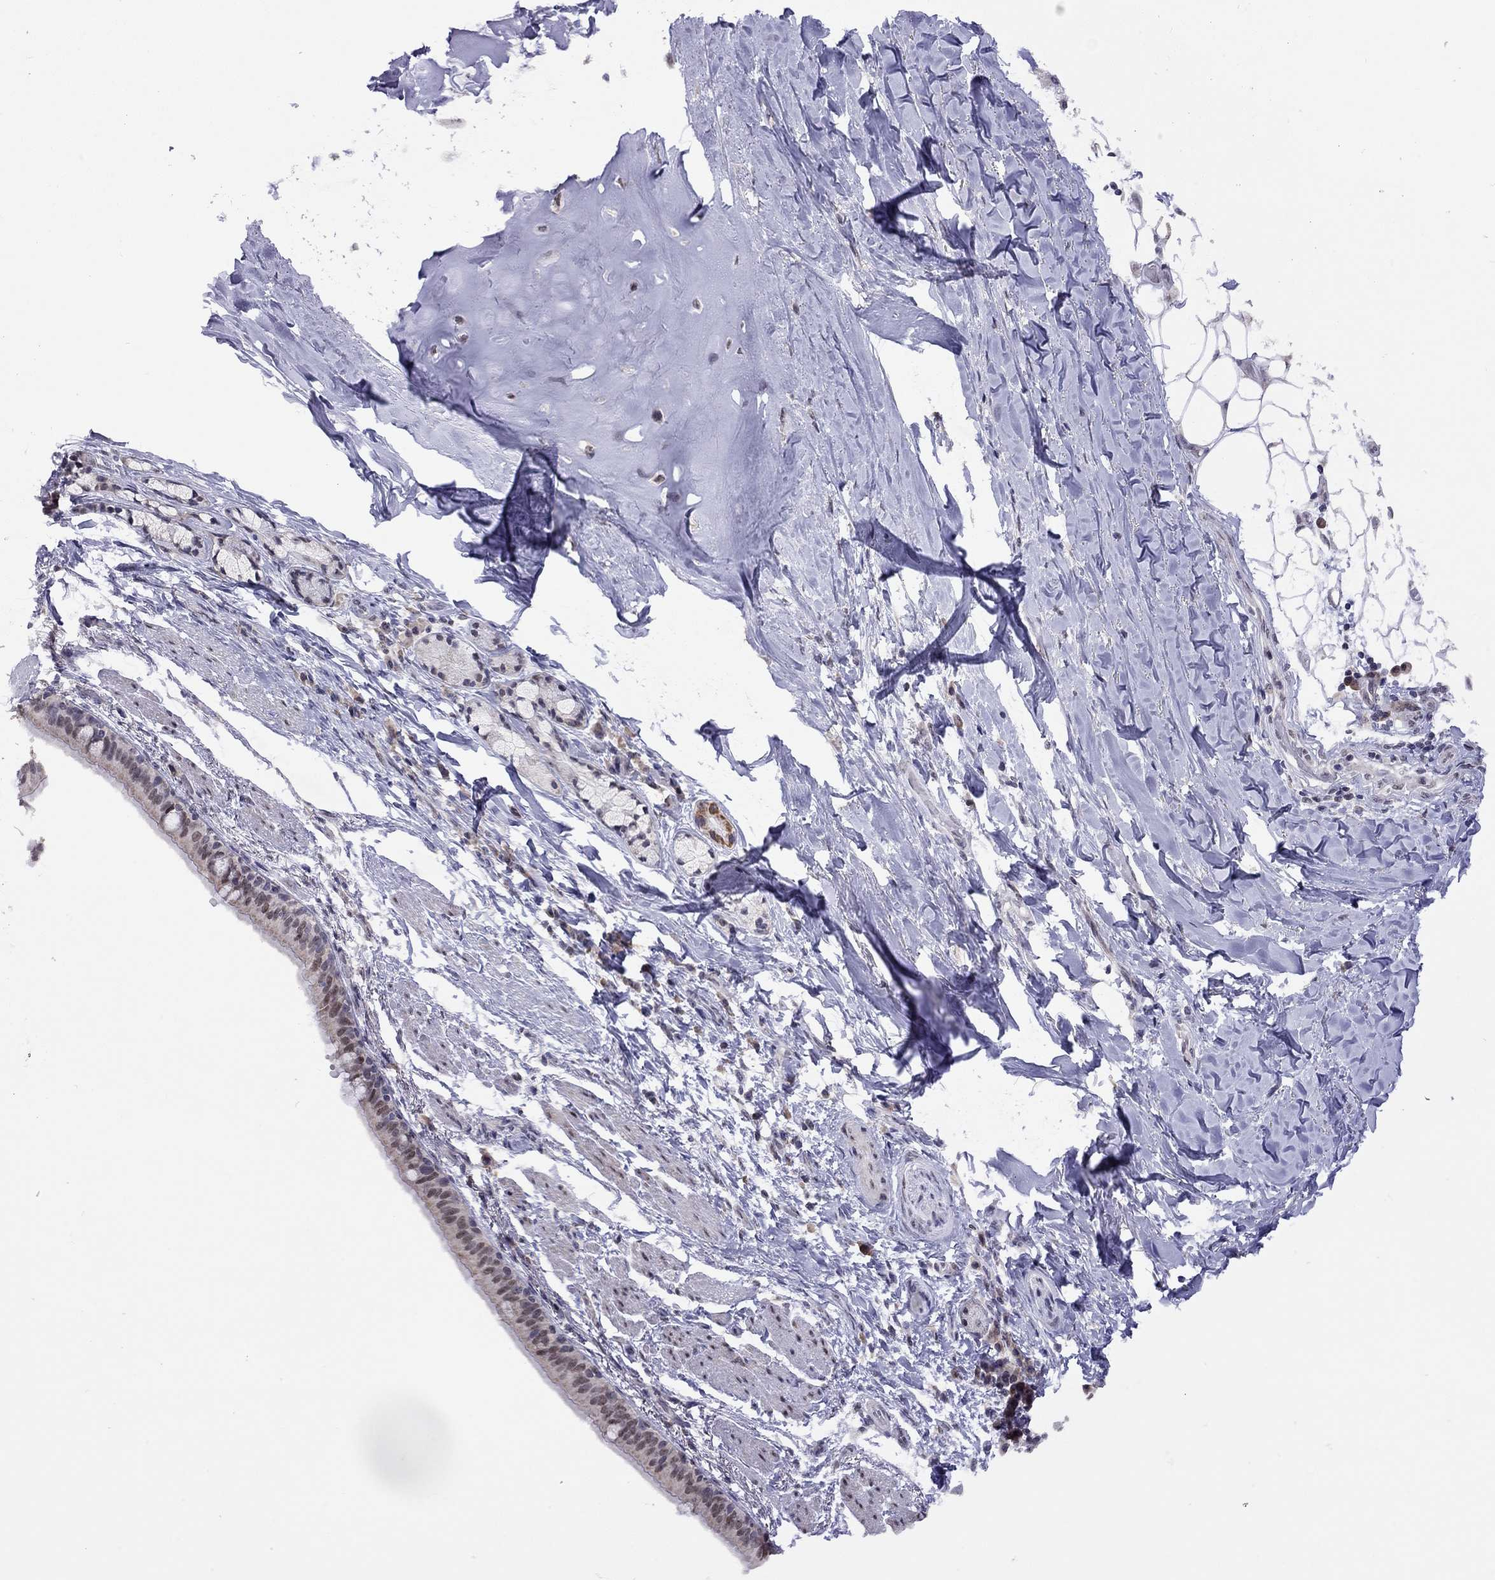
{"staining": {"intensity": "moderate", "quantity": "25%-75%", "location": "nuclear"}, "tissue": "bronchus", "cell_type": "Respiratory epithelial cells", "image_type": "normal", "snomed": [{"axis": "morphology", "description": "Normal tissue, NOS"}, {"axis": "morphology", "description": "Squamous cell carcinoma, NOS"}, {"axis": "topography", "description": "Bronchus"}, {"axis": "topography", "description": "Lung"}], "caption": "Immunohistochemical staining of normal human bronchus exhibits moderate nuclear protein positivity in about 25%-75% of respiratory epithelial cells. (brown staining indicates protein expression, while blue staining denotes nuclei).", "gene": "HES5", "patient": {"sex": "male", "age": 69}}